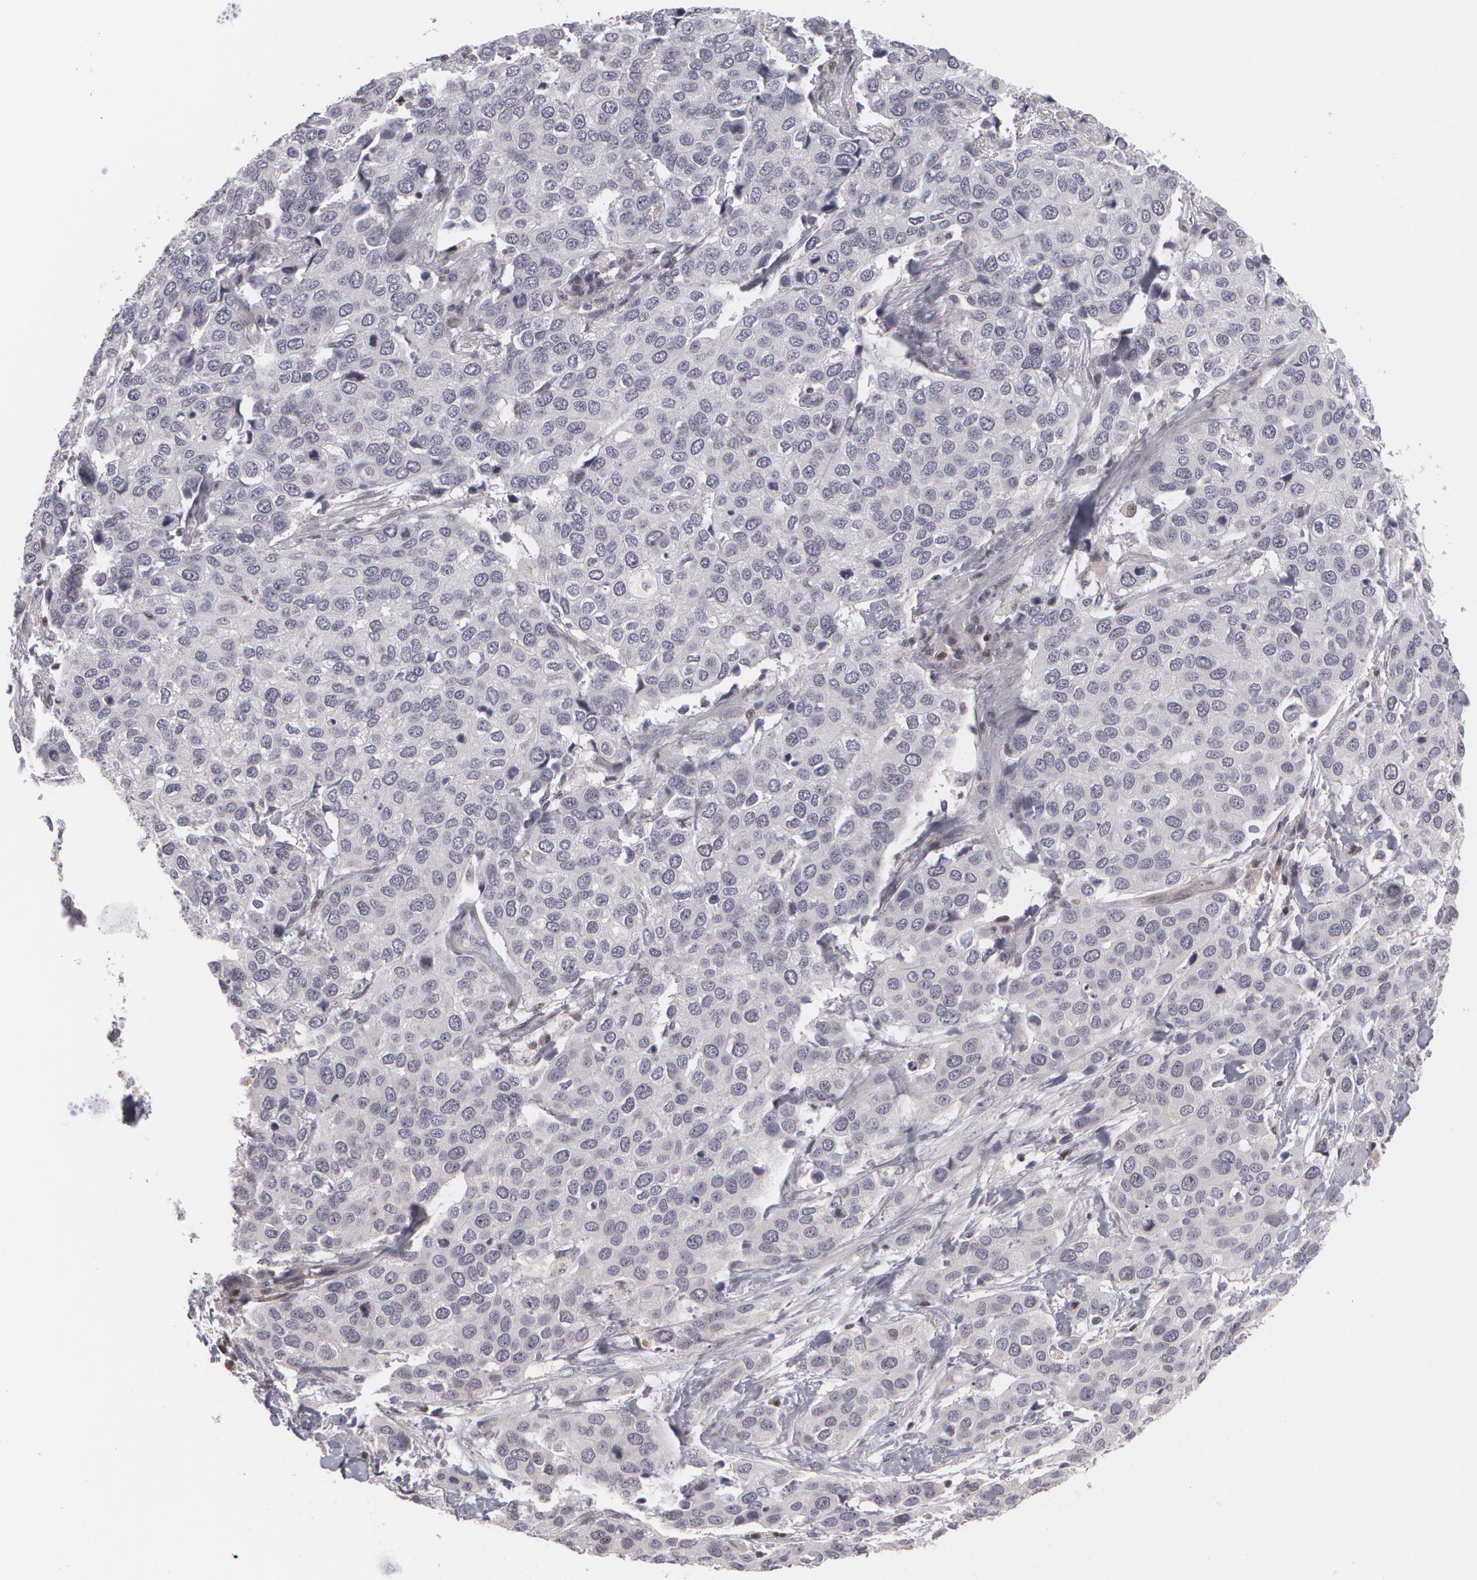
{"staining": {"intensity": "negative", "quantity": "none", "location": "none"}, "tissue": "cervical cancer", "cell_type": "Tumor cells", "image_type": "cancer", "snomed": [{"axis": "morphology", "description": "Squamous cell carcinoma, NOS"}, {"axis": "topography", "description": "Cervix"}], "caption": "Tumor cells show no significant protein staining in cervical cancer (squamous cell carcinoma).", "gene": "ZBTB16", "patient": {"sex": "female", "age": 54}}